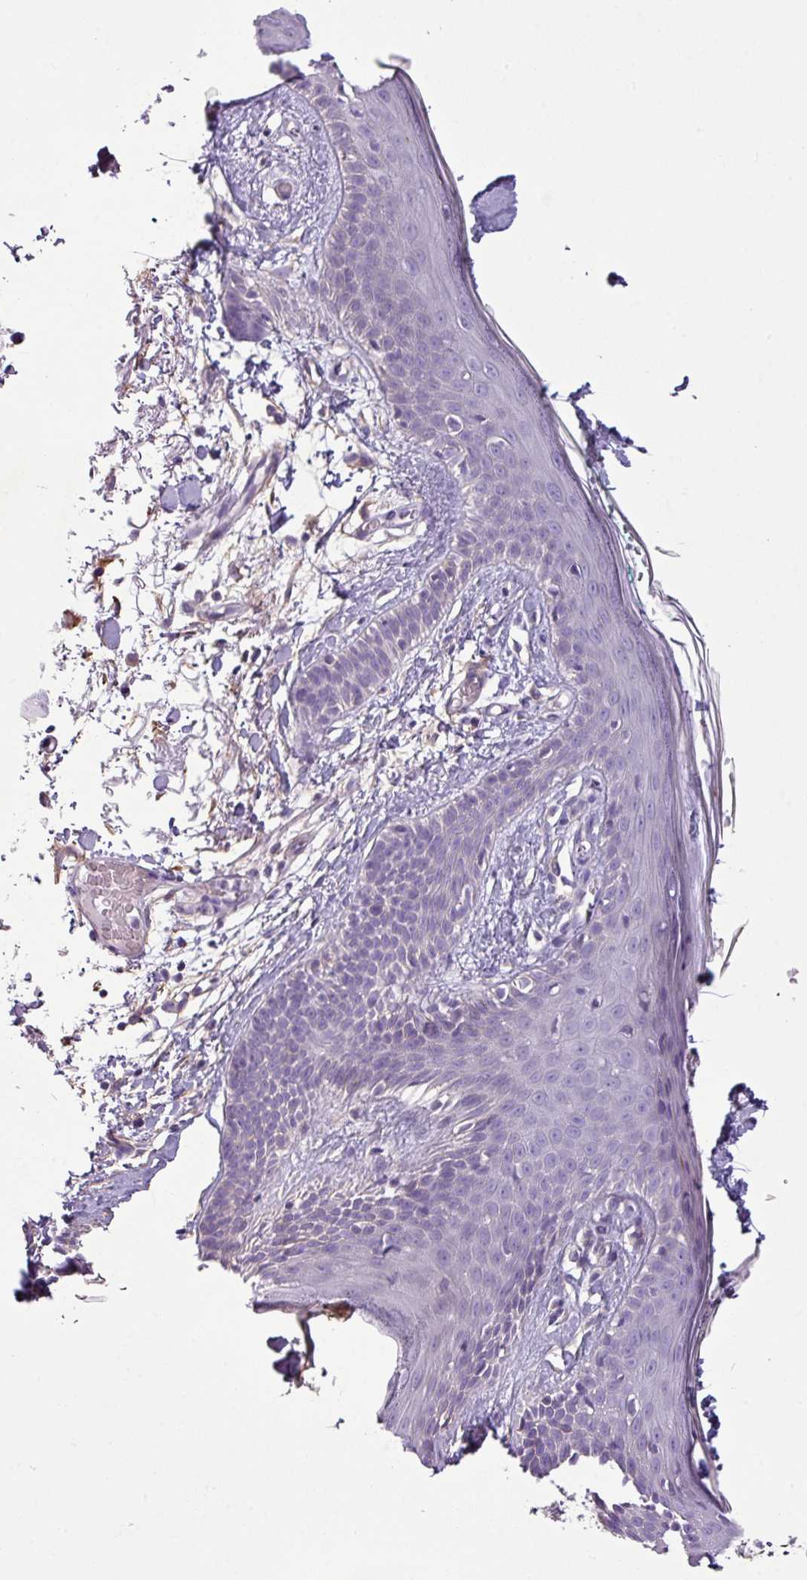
{"staining": {"intensity": "negative", "quantity": "none", "location": "none"}, "tissue": "skin", "cell_type": "Fibroblasts", "image_type": "normal", "snomed": [{"axis": "morphology", "description": "Normal tissue, NOS"}, {"axis": "topography", "description": "Skin"}], "caption": "Fibroblasts are negative for protein expression in benign human skin. Nuclei are stained in blue.", "gene": "TMEM178B", "patient": {"sex": "male", "age": 79}}